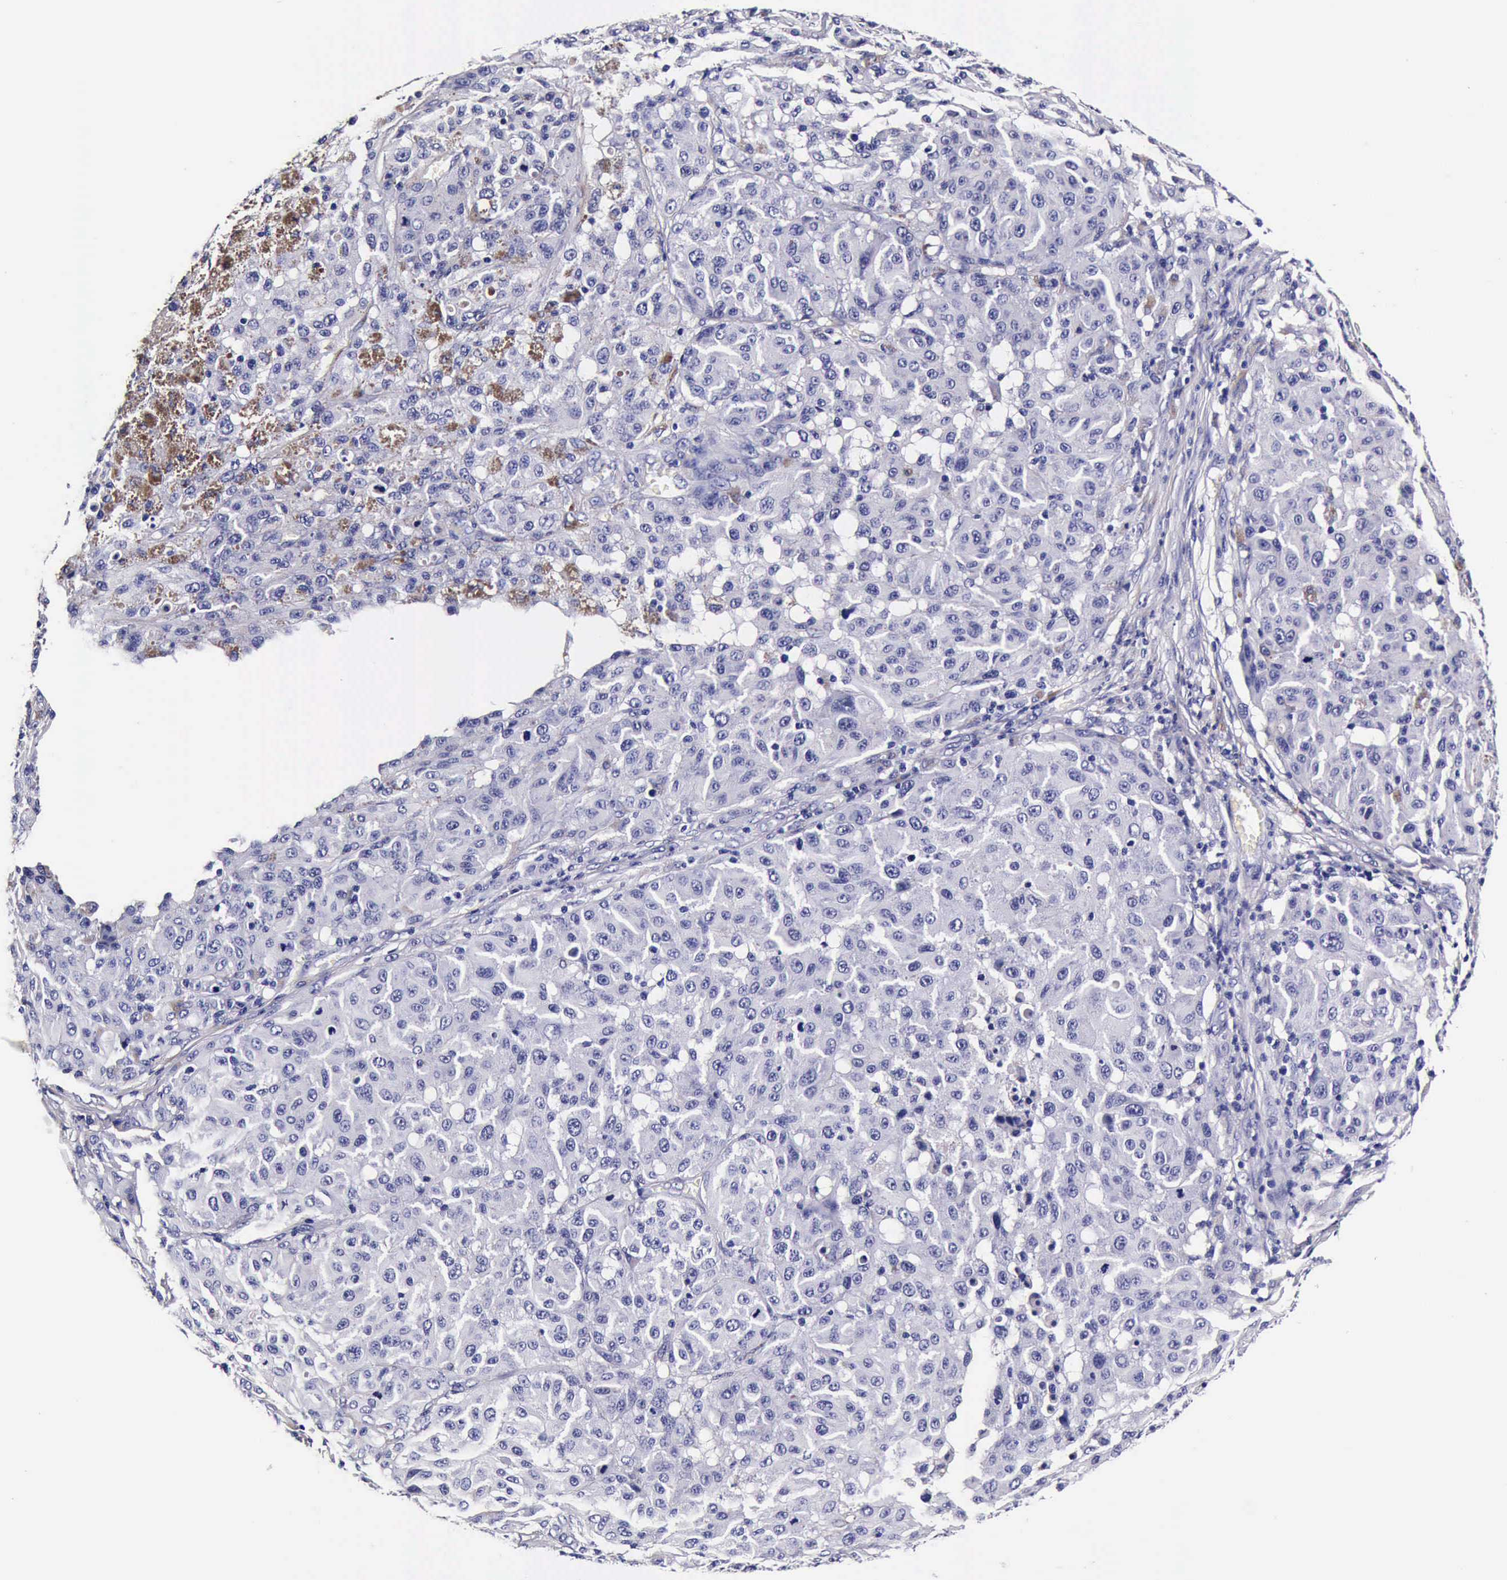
{"staining": {"intensity": "negative", "quantity": "none", "location": "none"}, "tissue": "melanoma", "cell_type": "Tumor cells", "image_type": "cancer", "snomed": [{"axis": "morphology", "description": "Malignant melanoma, NOS"}, {"axis": "topography", "description": "Skin"}], "caption": "This is a photomicrograph of IHC staining of malignant melanoma, which shows no expression in tumor cells.", "gene": "IAPP", "patient": {"sex": "female", "age": 77}}